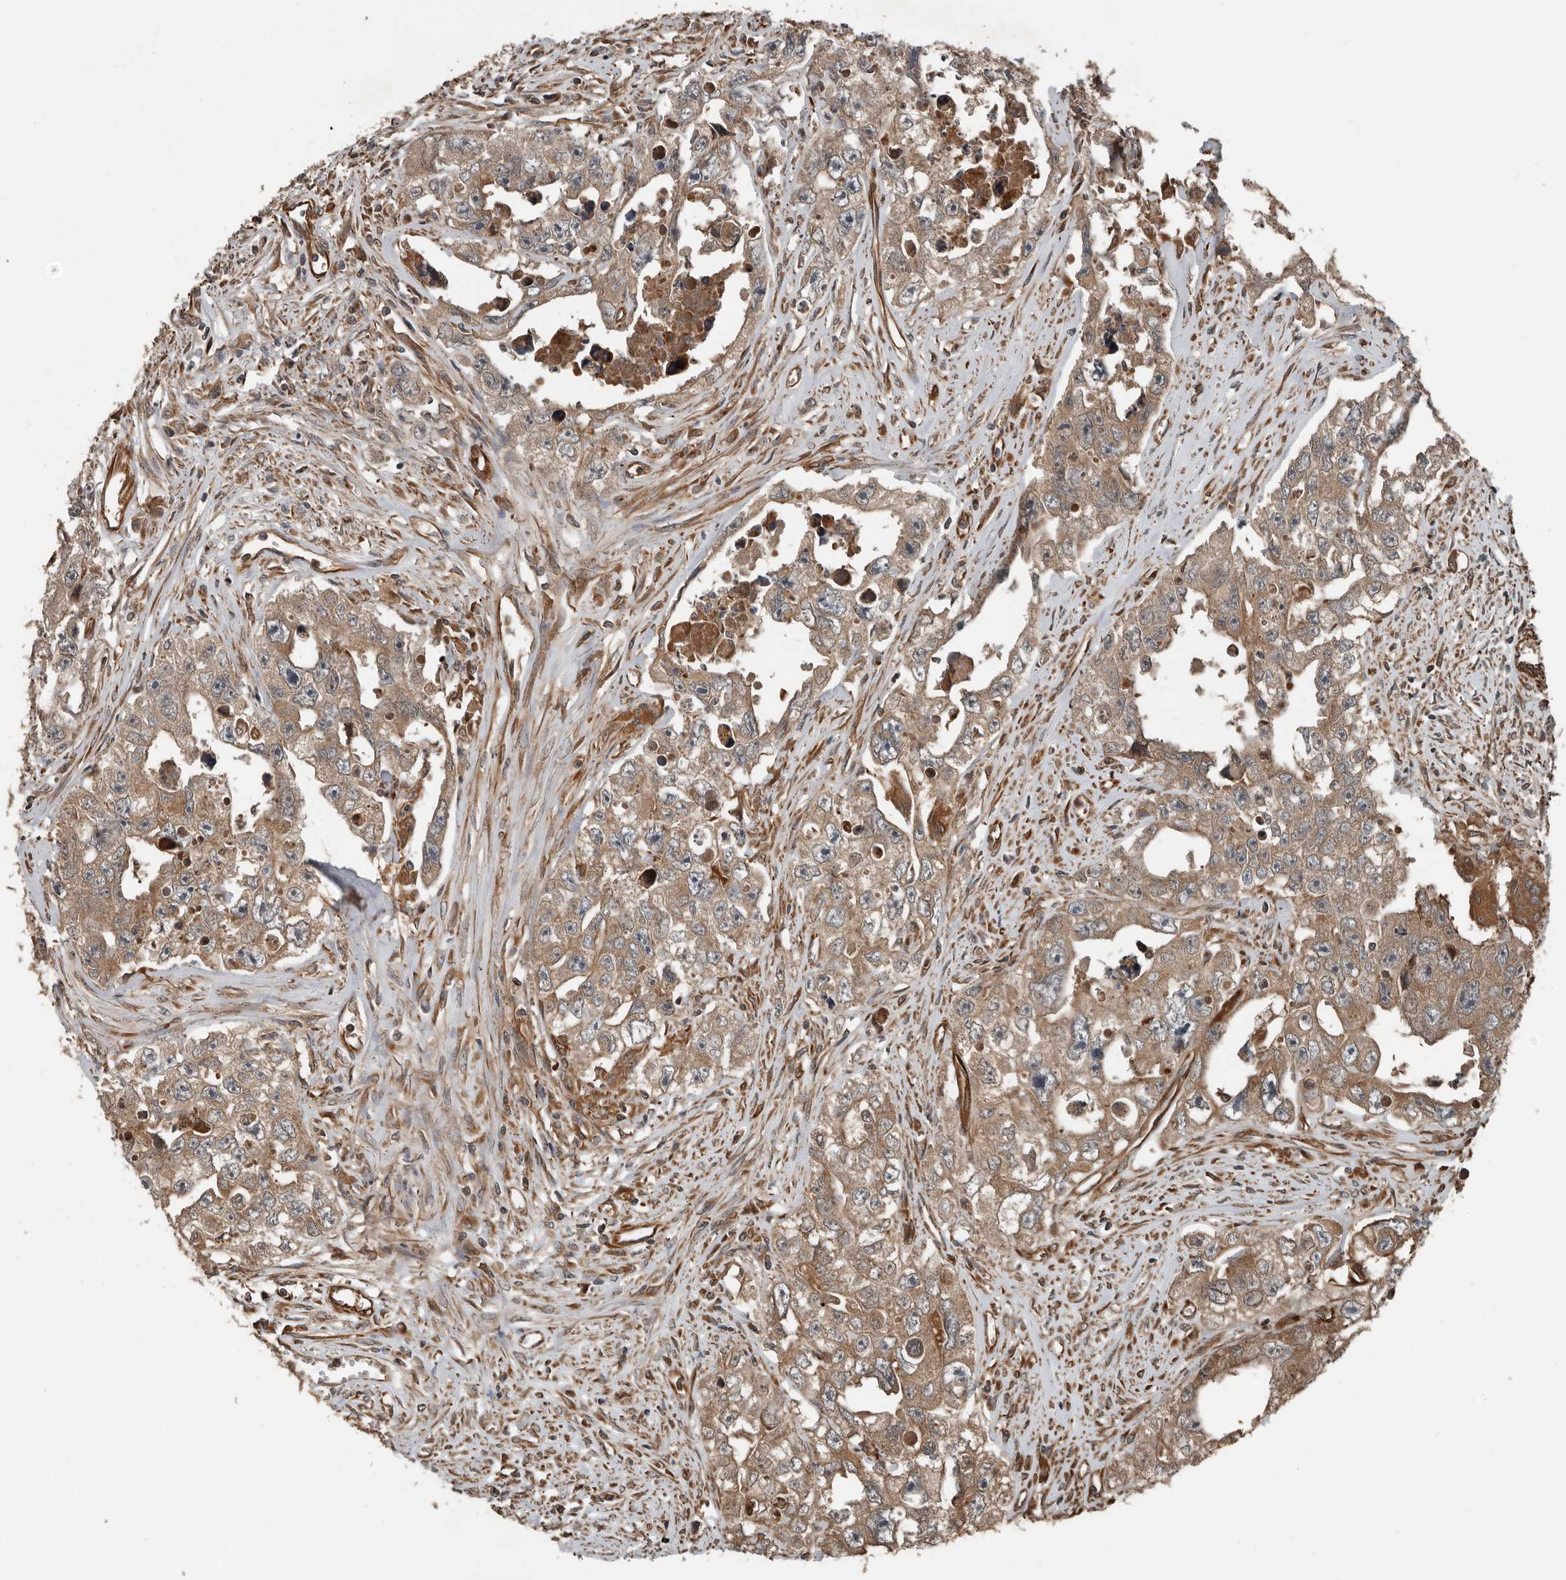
{"staining": {"intensity": "moderate", "quantity": ">75%", "location": "cytoplasmic/membranous"}, "tissue": "testis cancer", "cell_type": "Tumor cells", "image_type": "cancer", "snomed": [{"axis": "morphology", "description": "Seminoma, NOS"}, {"axis": "morphology", "description": "Carcinoma, Embryonal, NOS"}, {"axis": "topography", "description": "Testis"}], "caption": "High-magnification brightfield microscopy of testis seminoma stained with DAB (brown) and counterstained with hematoxylin (blue). tumor cells exhibit moderate cytoplasmic/membranous staining is identified in about>75% of cells.", "gene": "YOD1", "patient": {"sex": "male", "age": 43}}